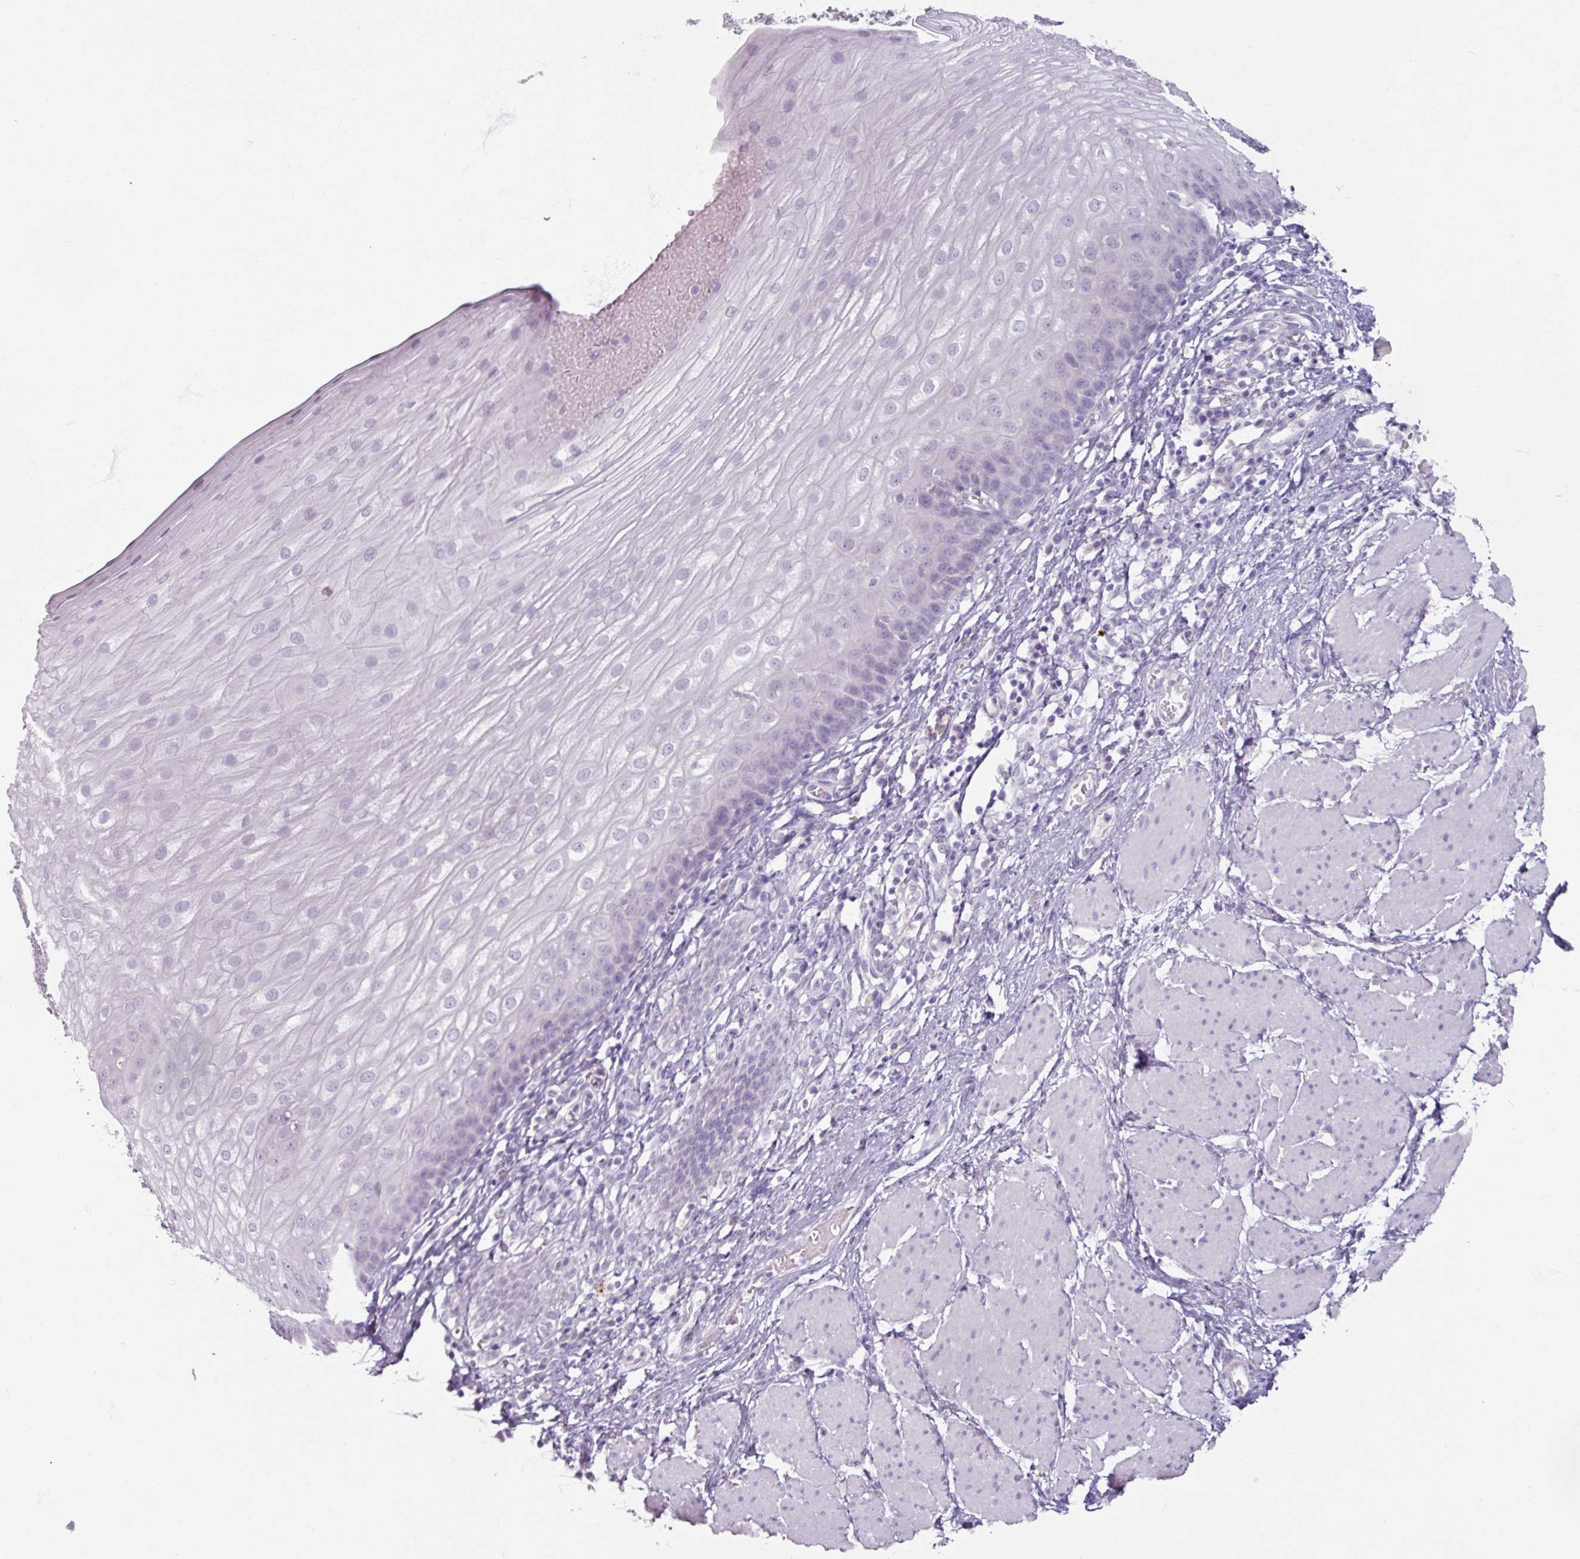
{"staining": {"intensity": "negative", "quantity": "none", "location": "none"}, "tissue": "esophagus", "cell_type": "Squamous epithelial cells", "image_type": "normal", "snomed": [{"axis": "morphology", "description": "Normal tissue, NOS"}, {"axis": "topography", "description": "Esophagus"}], "caption": "A micrograph of esophagus stained for a protein shows no brown staining in squamous epithelial cells. Nuclei are stained in blue.", "gene": "SLC27A5", "patient": {"sex": "male", "age": 69}}